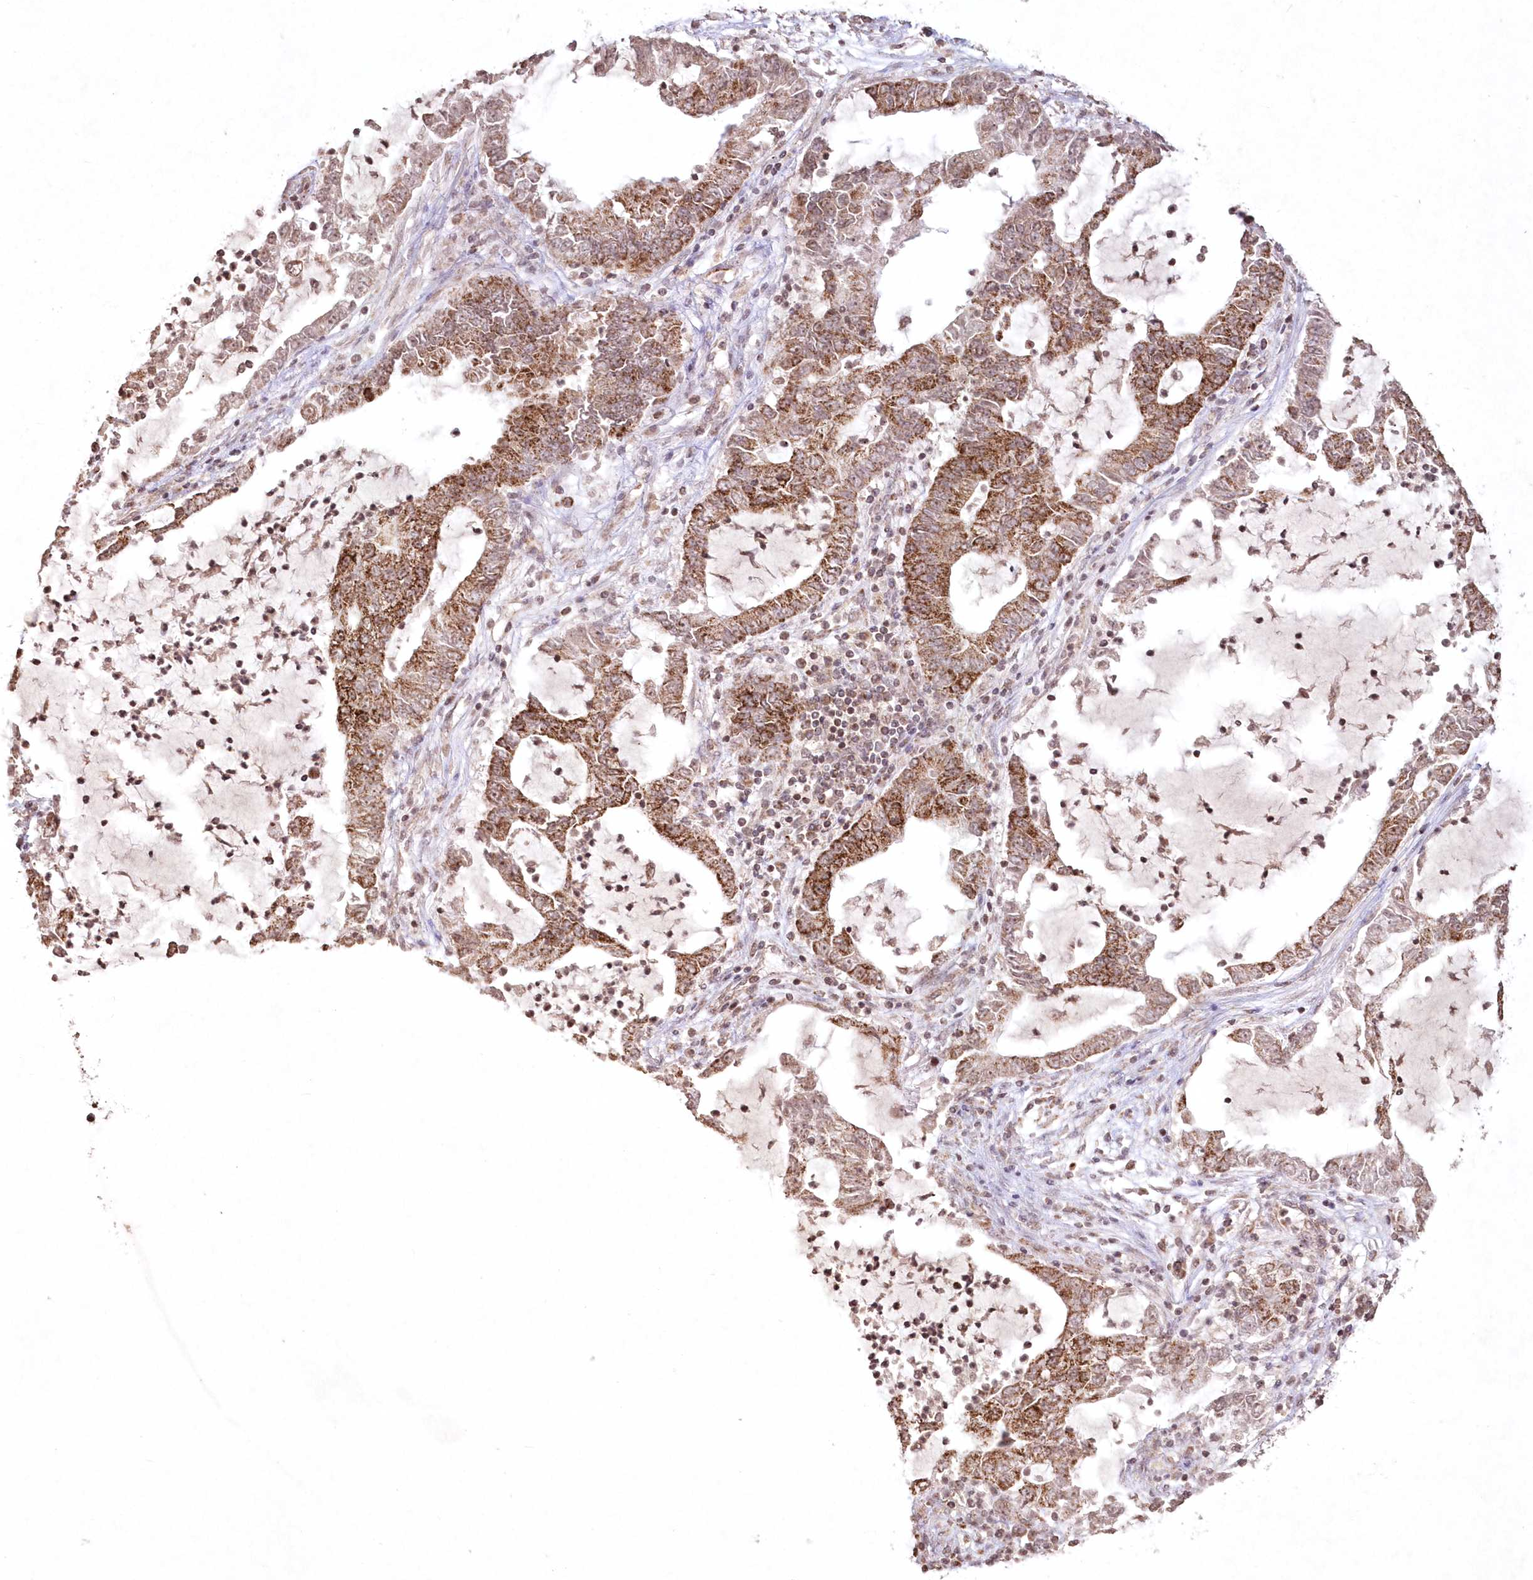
{"staining": {"intensity": "strong", "quantity": "25%-75%", "location": "cytoplasmic/membranous"}, "tissue": "lung cancer", "cell_type": "Tumor cells", "image_type": "cancer", "snomed": [{"axis": "morphology", "description": "Adenocarcinoma, NOS"}, {"axis": "topography", "description": "Lung"}], "caption": "Lung adenocarcinoma stained with a brown dye reveals strong cytoplasmic/membranous positive positivity in about 25%-75% of tumor cells.", "gene": "LRPPRC", "patient": {"sex": "female", "age": 51}}